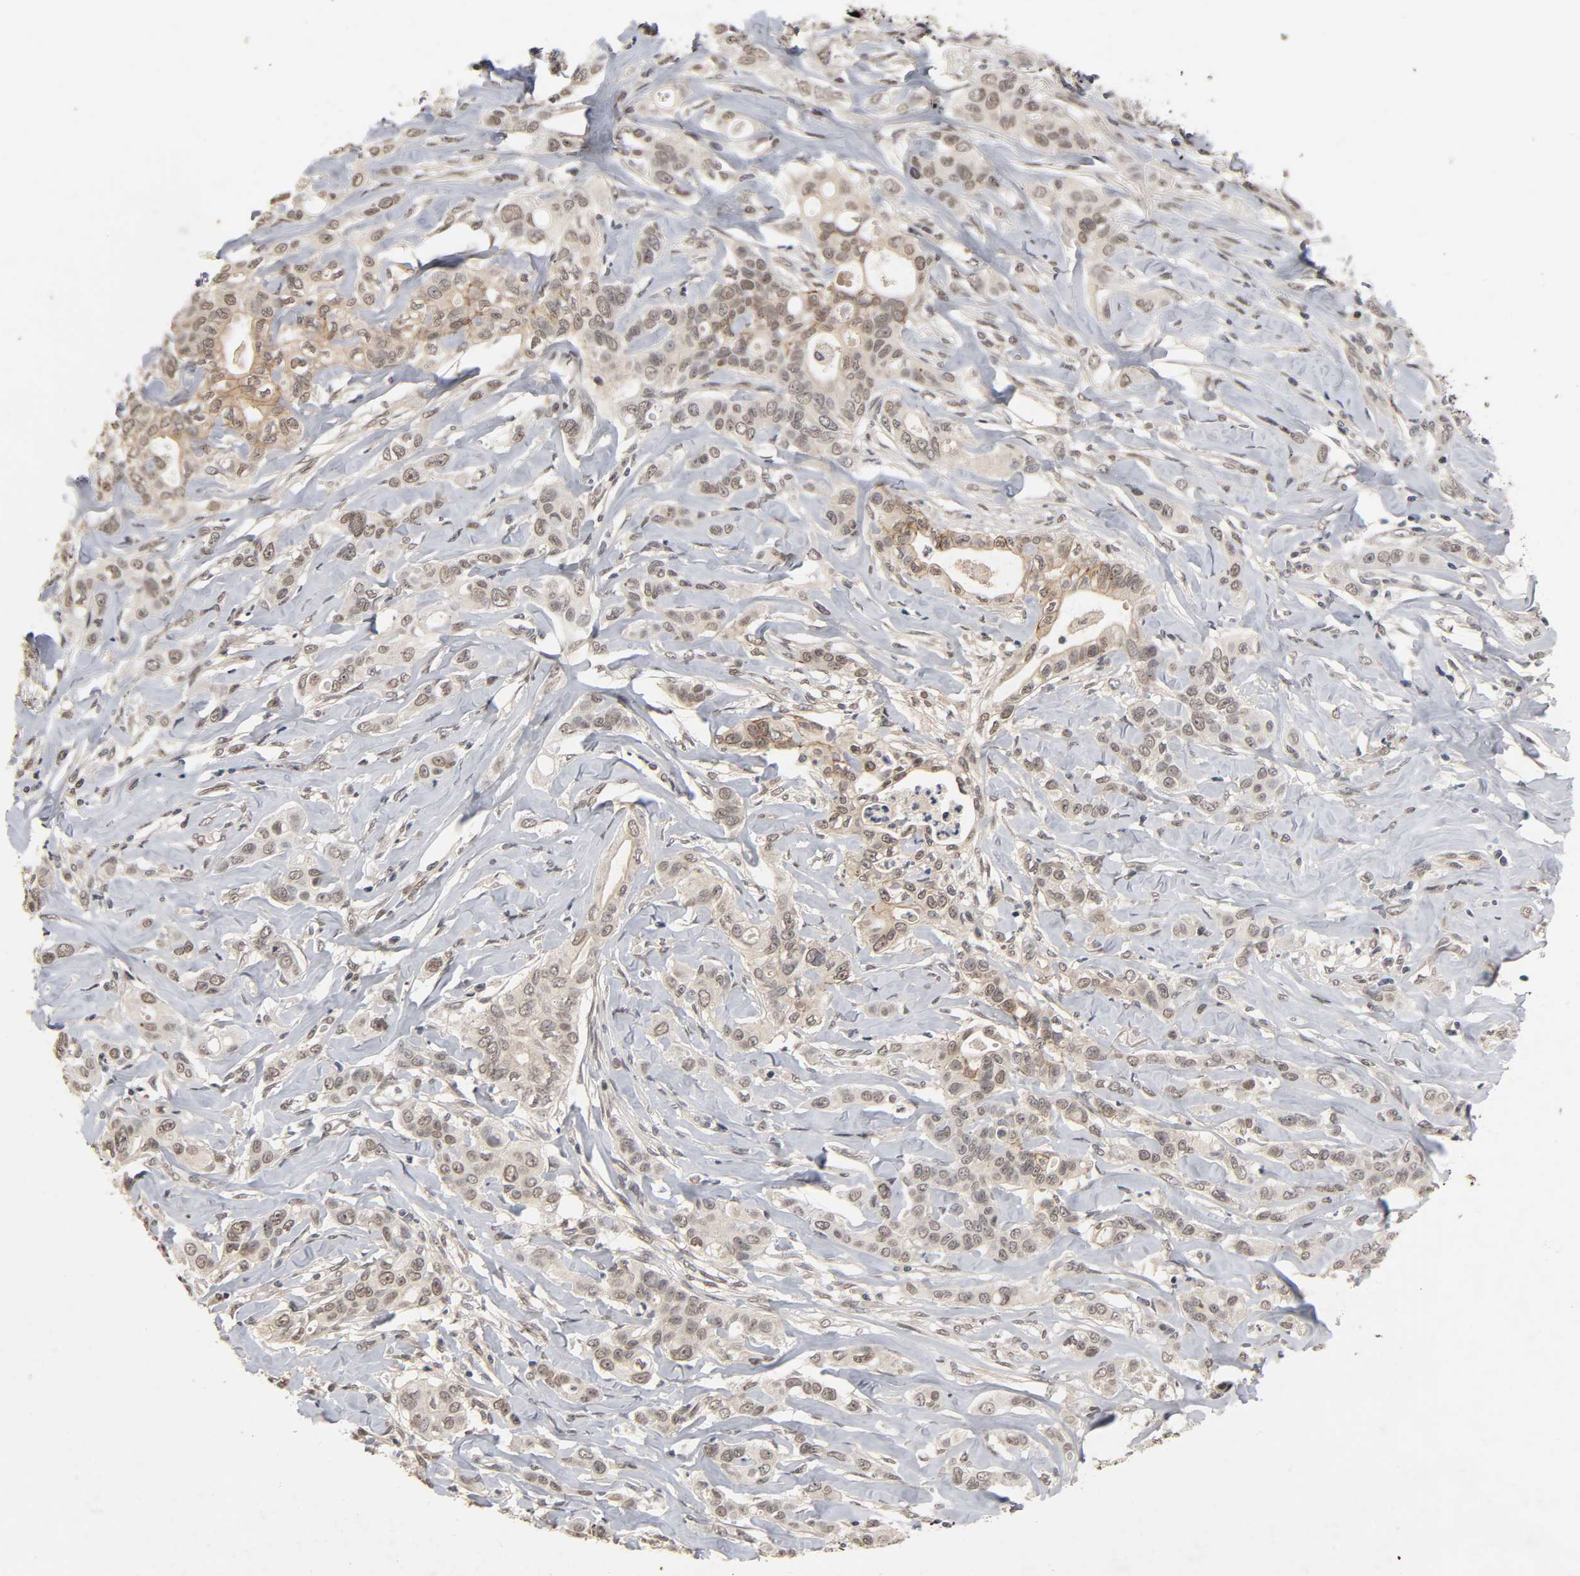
{"staining": {"intensity": "moderate", "quantity": ">75%", "location": "cytoplasmic/membranous,nuclear"}, "tissue": "liver cancer", "cell_type": "Tumor cells", "image_type": "cancer", "snomed": [{"axis": "morphology", "description": "Cholangiocarcinoma"}, {"axis": "topography", "description": "Liver"}], "caption": "This is a histology image of immunohistochemistry staining of liver cholangiocarcinoma, which shows moderate staining in the cytoplasmic/membranous and nuclear of tumor cells.", "gene": "HTR1E", "patient": {"sex": "female", "age": 67}}